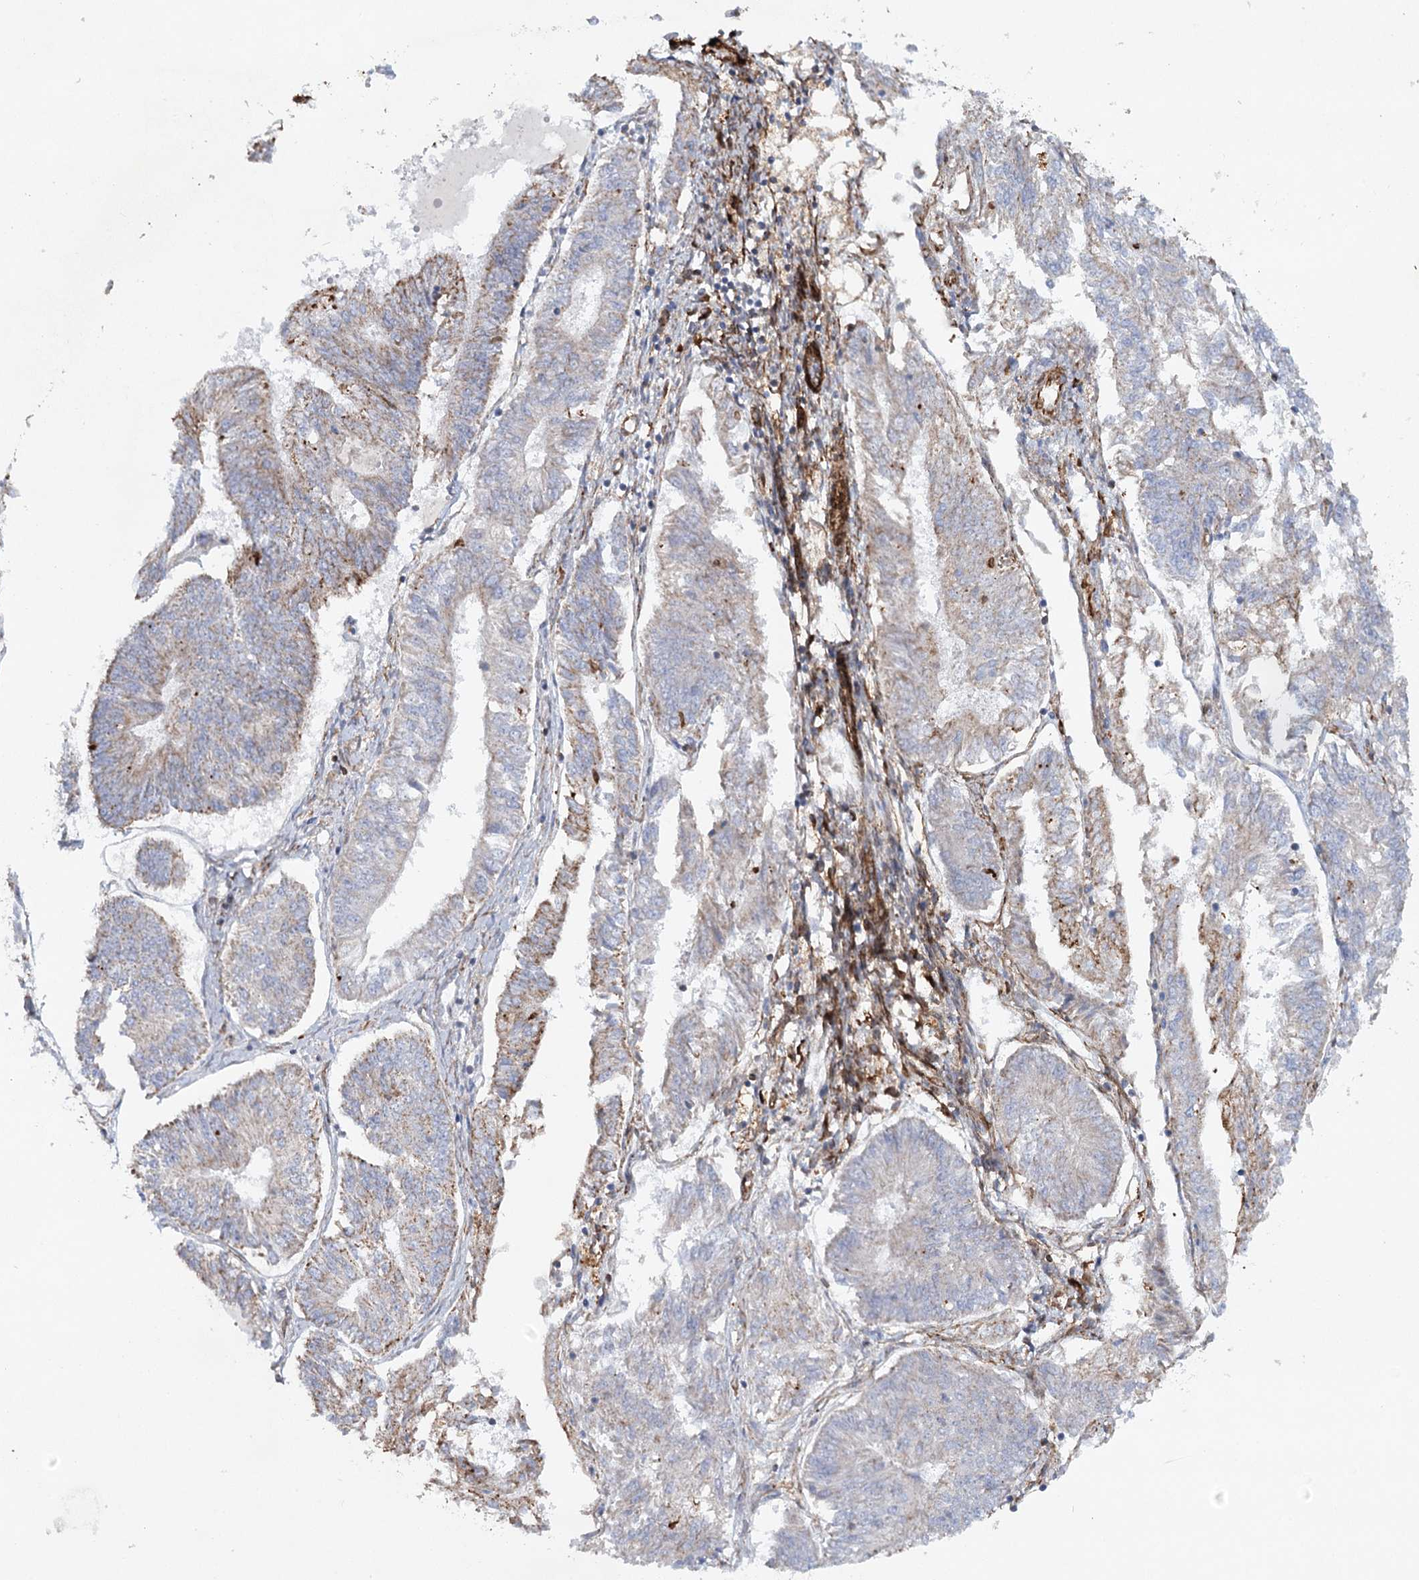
{"staining": {"intensity": "moderate", "quantity": "<25%", "location": "cytoplasmic/membranous"}, "tissue": "endometrial cancer", "cell_type": "Tumor cells", "image_type": "cancer", "snomed": [{"axis": "morphology", "description": "Adenocarcinoma, NOS"}, {"axis": "topography", "description": "Endometrium"}], "caption": "A histopathology image showing moderate cytoplasmic/membranous staining in approximately <25% of tumor cells in endometrial cancer (adenocarcinoma), as visualized by brown immunohistochemical staining.", "gene": "TMEM164", "patient": {"sex": "female", "age": 58}}